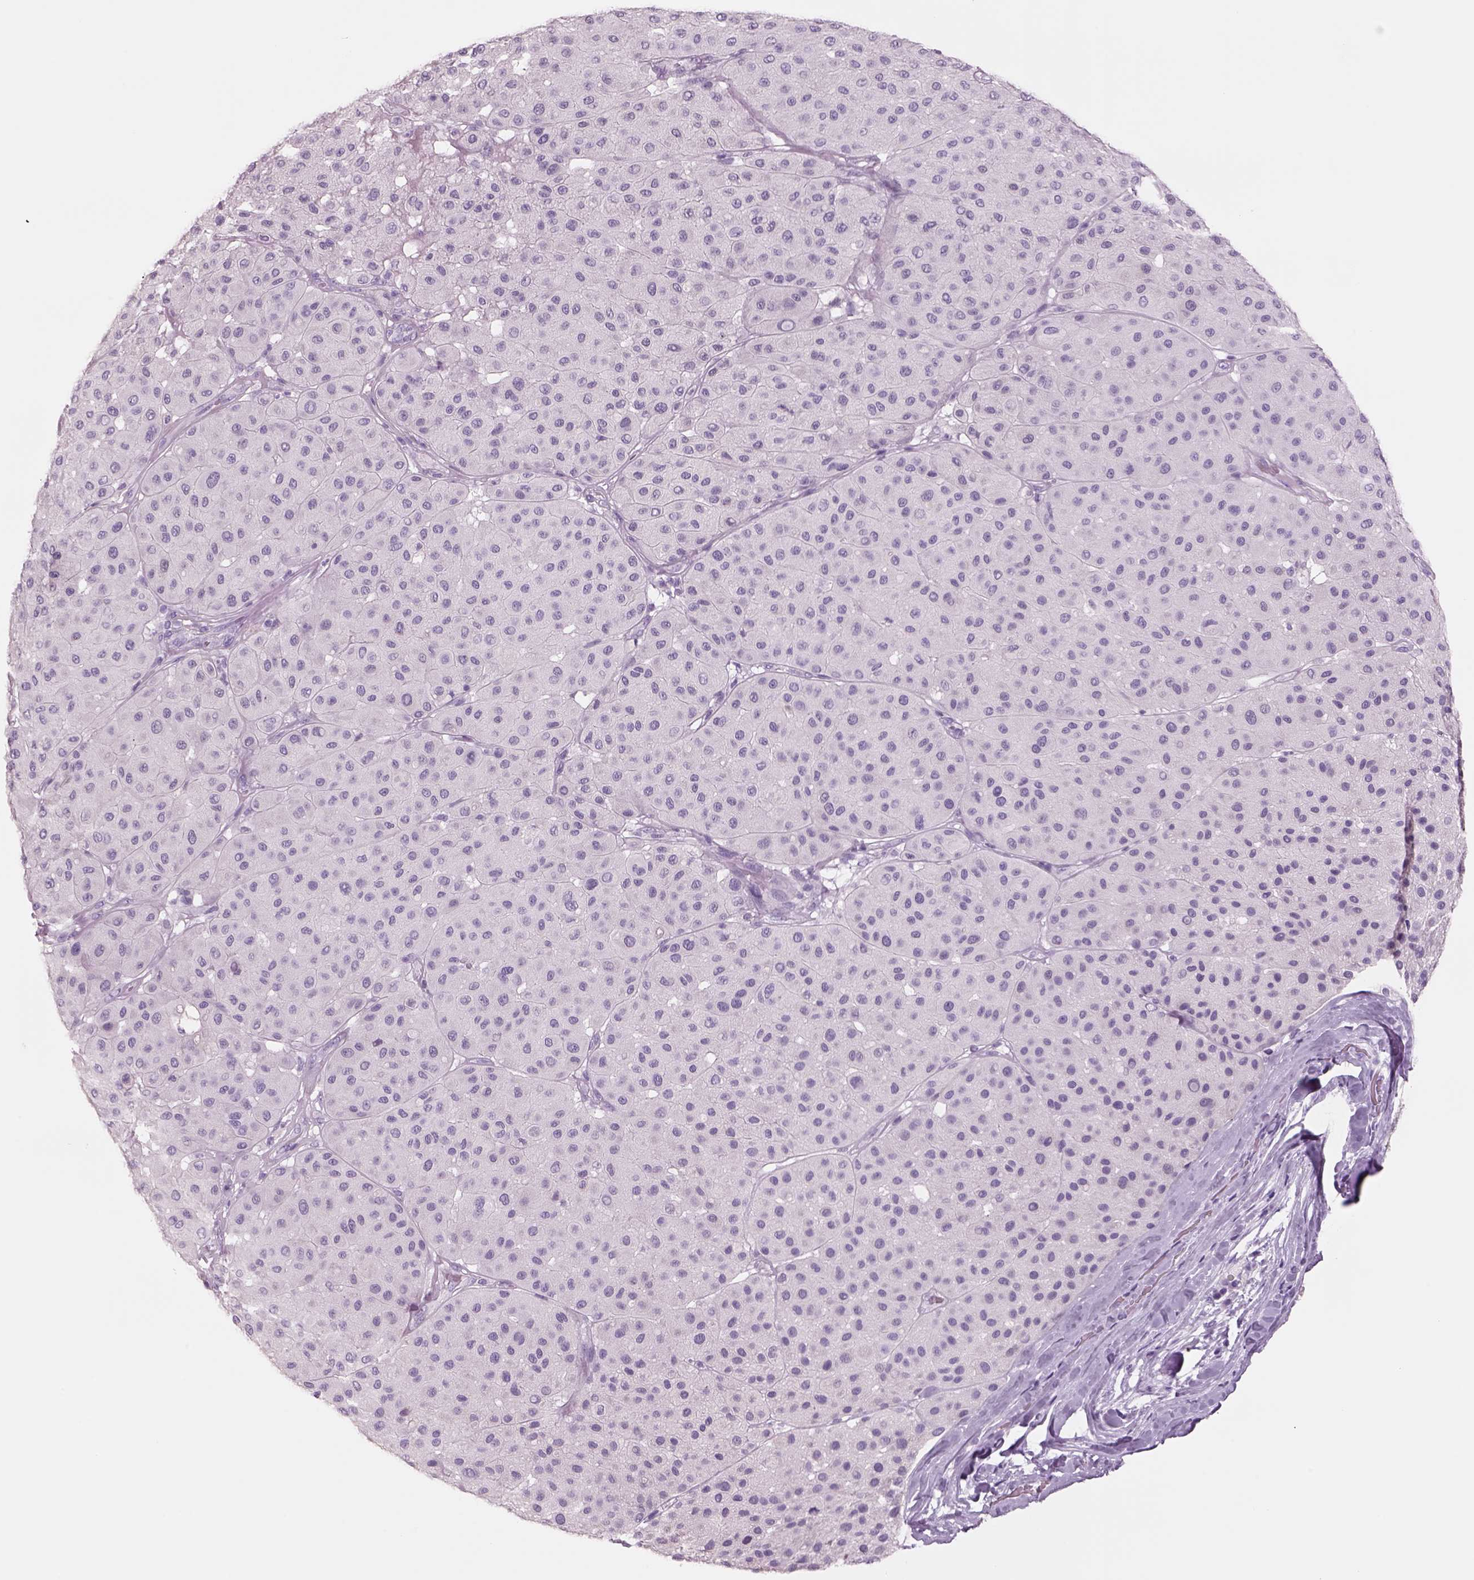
{"staining": {"intensity": "negative", "quantity": "none", "location": "none"}, "tissue": "melanoma", "cell_type": "Tumor cells", "image_type": "cancer", "snomed": [{"axis": "morphology", "description": "Malignant melanoma, Metastatic site"}, {"axis": "topography", "description": "Smooth muscle"}], "caption": "High magnification brightfield microscopy of malignant melanoma (metastatic site) stained with DAB (brown) and counterstained with hematoxylin (blue): tumor cells show no significant staining.", "gene": "RHO", "patient": {"sex": "male", "age": 41}}